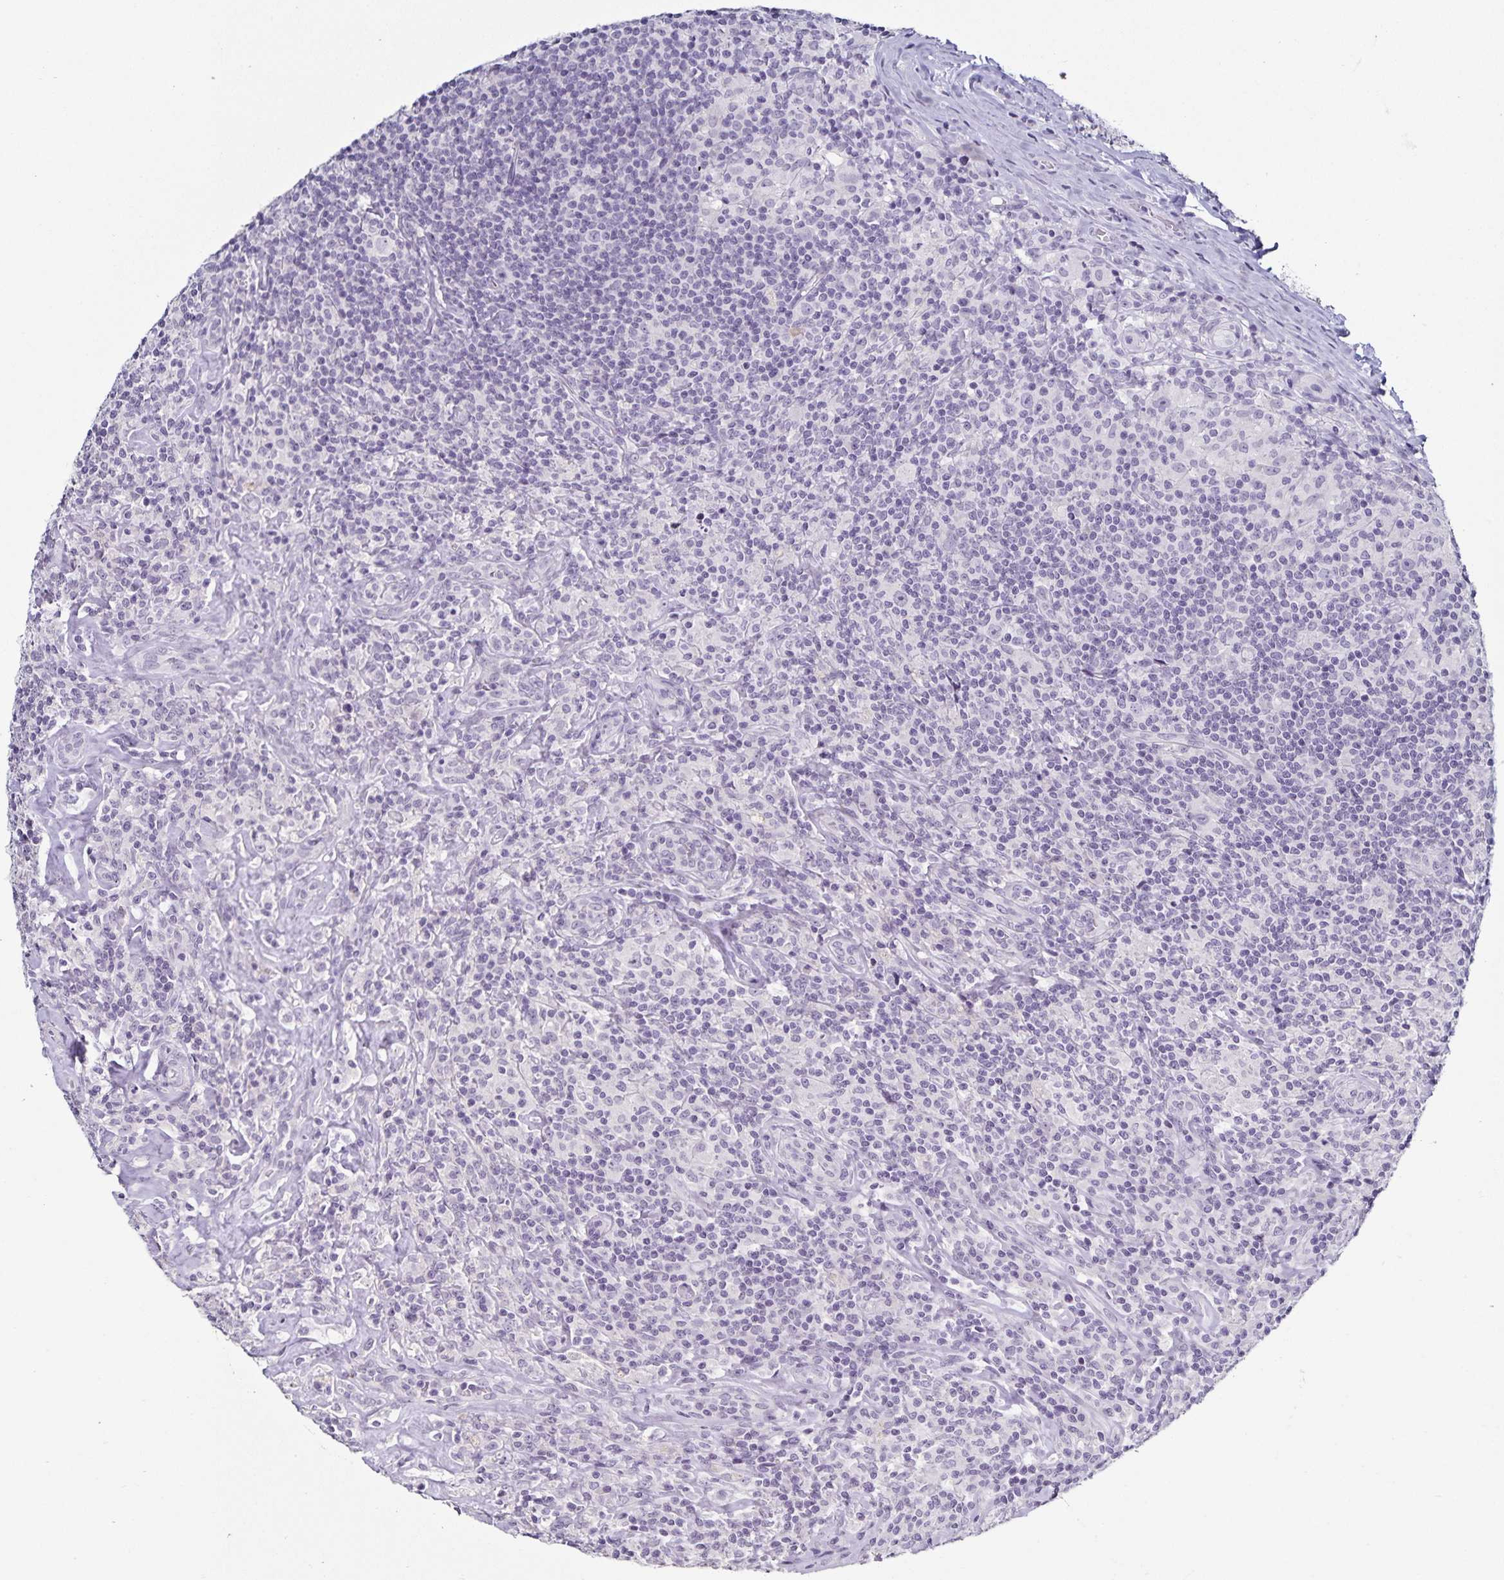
{"staining": {"intensity": "negative", "quantity": "none", "location": "none"}, "tissue": "lymphoma", "cell_type": "Tumor cells", "image_type": "cancer", "snomed": [{"axis": "morphology", "description": "Hodgkin's disease, NOS"}, {"axis": "morphology", "description": "Hodgkin's lymphoma, nodular sclerosis"}, {"axis": "topography", "description": "Lymph node"}], "caption": "Immunohistochemical staining of human Hodgkin's disease reveals no significant expression in tumor cells. The staining was performed using DAB (3,3'-diaminobenzidine) to visualize the protein expression in brown, while the nuclei were stained in blue with hematoxylin (Magnification: 20x).", "gene": "TTR", "patient": {"sex": "female", "age": 10}}